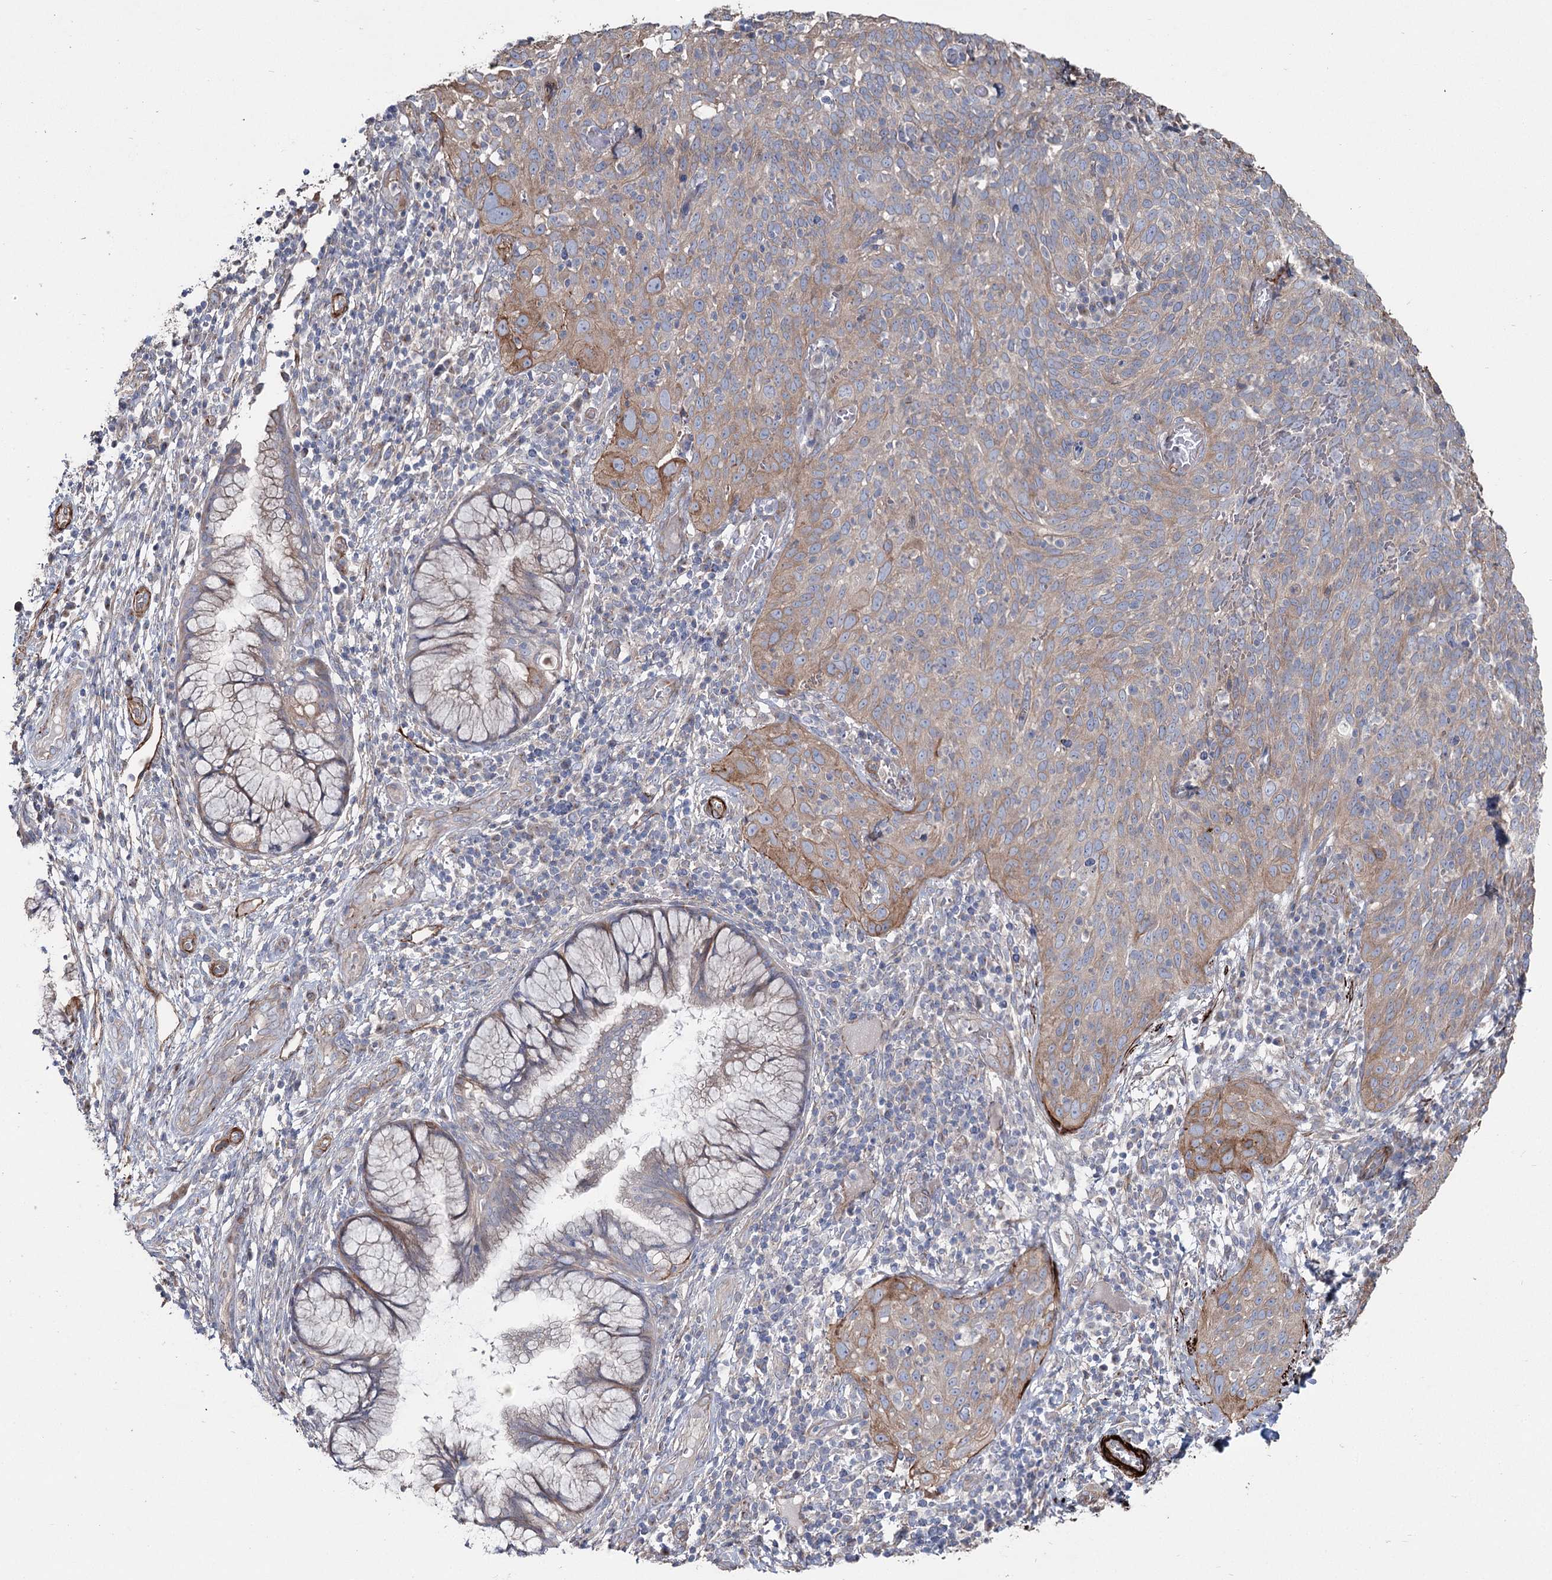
{"staining": {"intensity": "moderate", "quantity": "<25%", "location": "cytoplasmic/membranous"}, "tissue": "cervical cancer", "cell_type": "Tumor cells", "image_type": "cancer", "snomed": [{"axis": "morphology", "description": "Squamous cell carcinoma, NOS"}, {"axis": "topography", "description": "Cervix"}], "caption": "Immunohistochemical staining of cervical cancer exhibits moderate cytoplasmic/membranous protein expression in approximately <25% of tumor cells.", "gene": "SUMF1", "patient": {"sex": "female", "age": 31}}